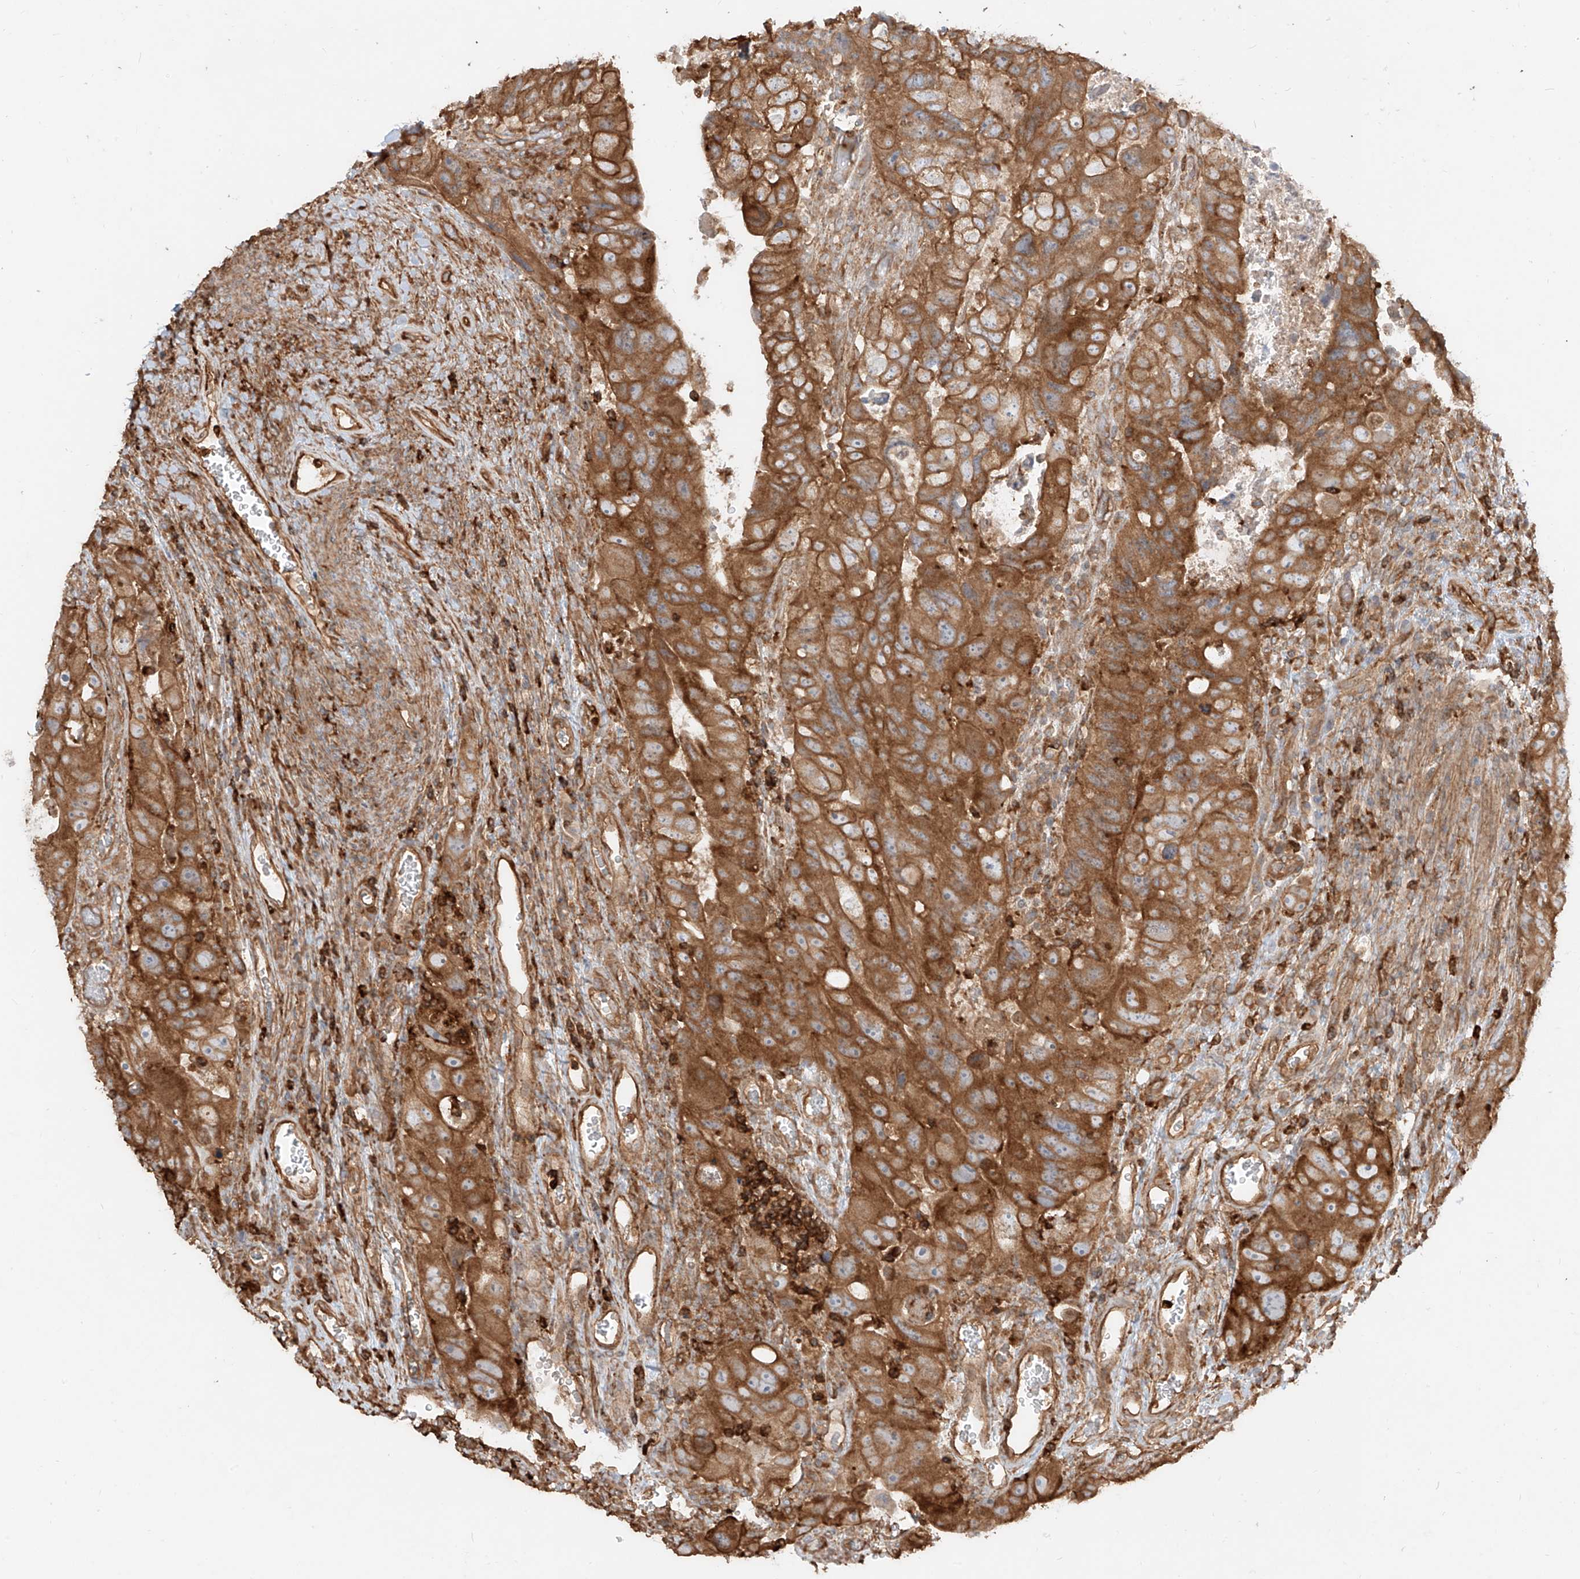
{"staining": {"intensity": "strong", "quantity": ">75%", "location": "cytoplasmic/membranous"}, "tissue": "colorectal cancer", "cell_type": "Tumor cells", "image_type": "cancer", "snomed": [{"axis": "morphology", "description": "Adenocarcinoma, NOS"}, {"axis": "topography", "description": "Rectum"}], "caption": "An immunohistochemistry (IHC) image of neoplastic tissue is shown. Protein staining in brown shows strong cytoplasmic/membranous positivity in colorectal adenocarcinoma within tumor cells.", "gene": "CCDC115", "patient": {"sex": "male", "age": 59}}